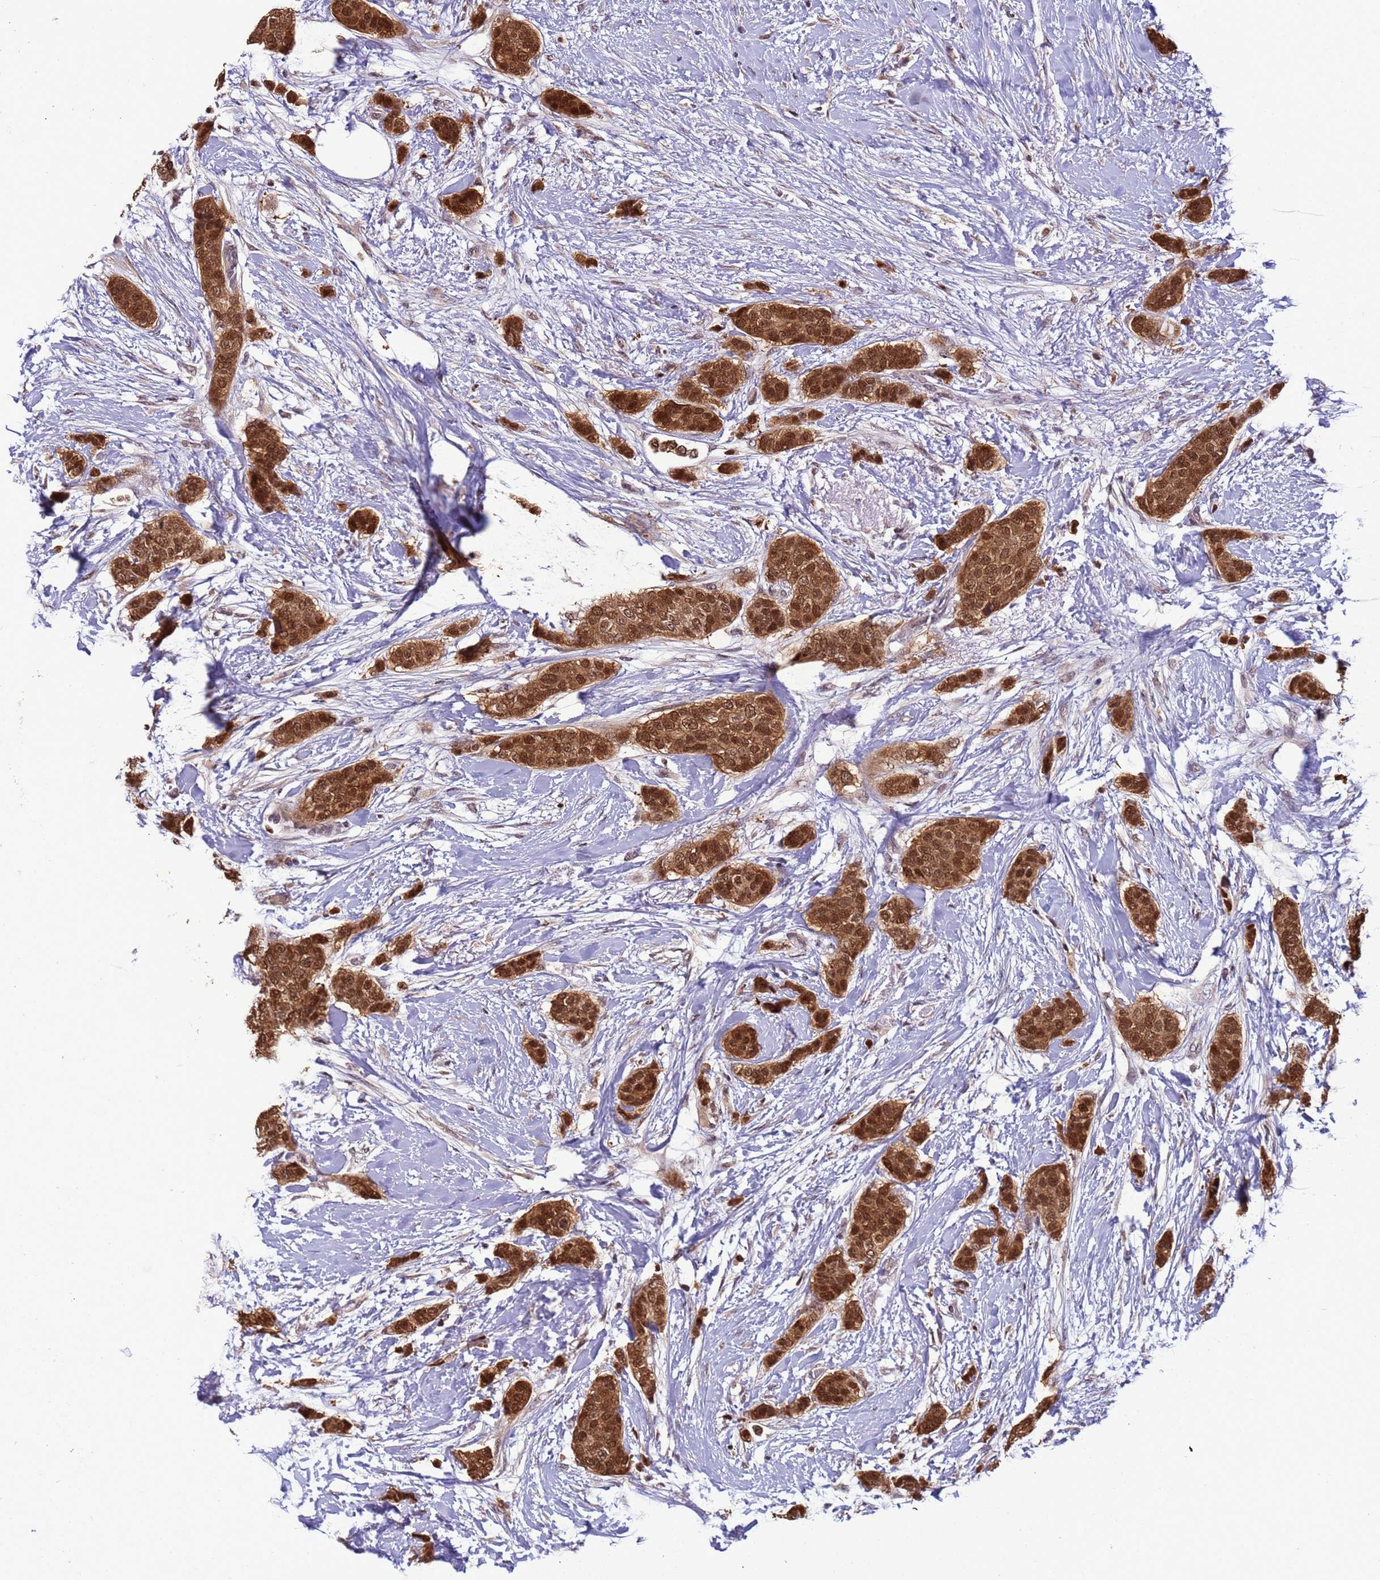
{"staining": {"intensity": "strong", "quantity": ">75%", "location": "cytoplasmic/membranous,nuclear"}, "tissue": "breast cancer", "cell_type": "Tumor cells", "image_type": "cancer", "snomed": [{"axis": "morphology", "description": "Duct carcinoma"}, {"axis": "topography", "description": "Breast"}], "caption": "Breast cancer tissue displays strong cytoplasmic/membranous and nuclear positivity in about >75% of tumor cells, visualized by immunohistochemistry. (Stains: DAB (3,3'-diaminobenzidine) in brown, nuclei in blue, Microscopy: brightfield microscopy at high magnification).", "gene": "ZBTB5", "patient": {"sex": "female", "age": 72}}